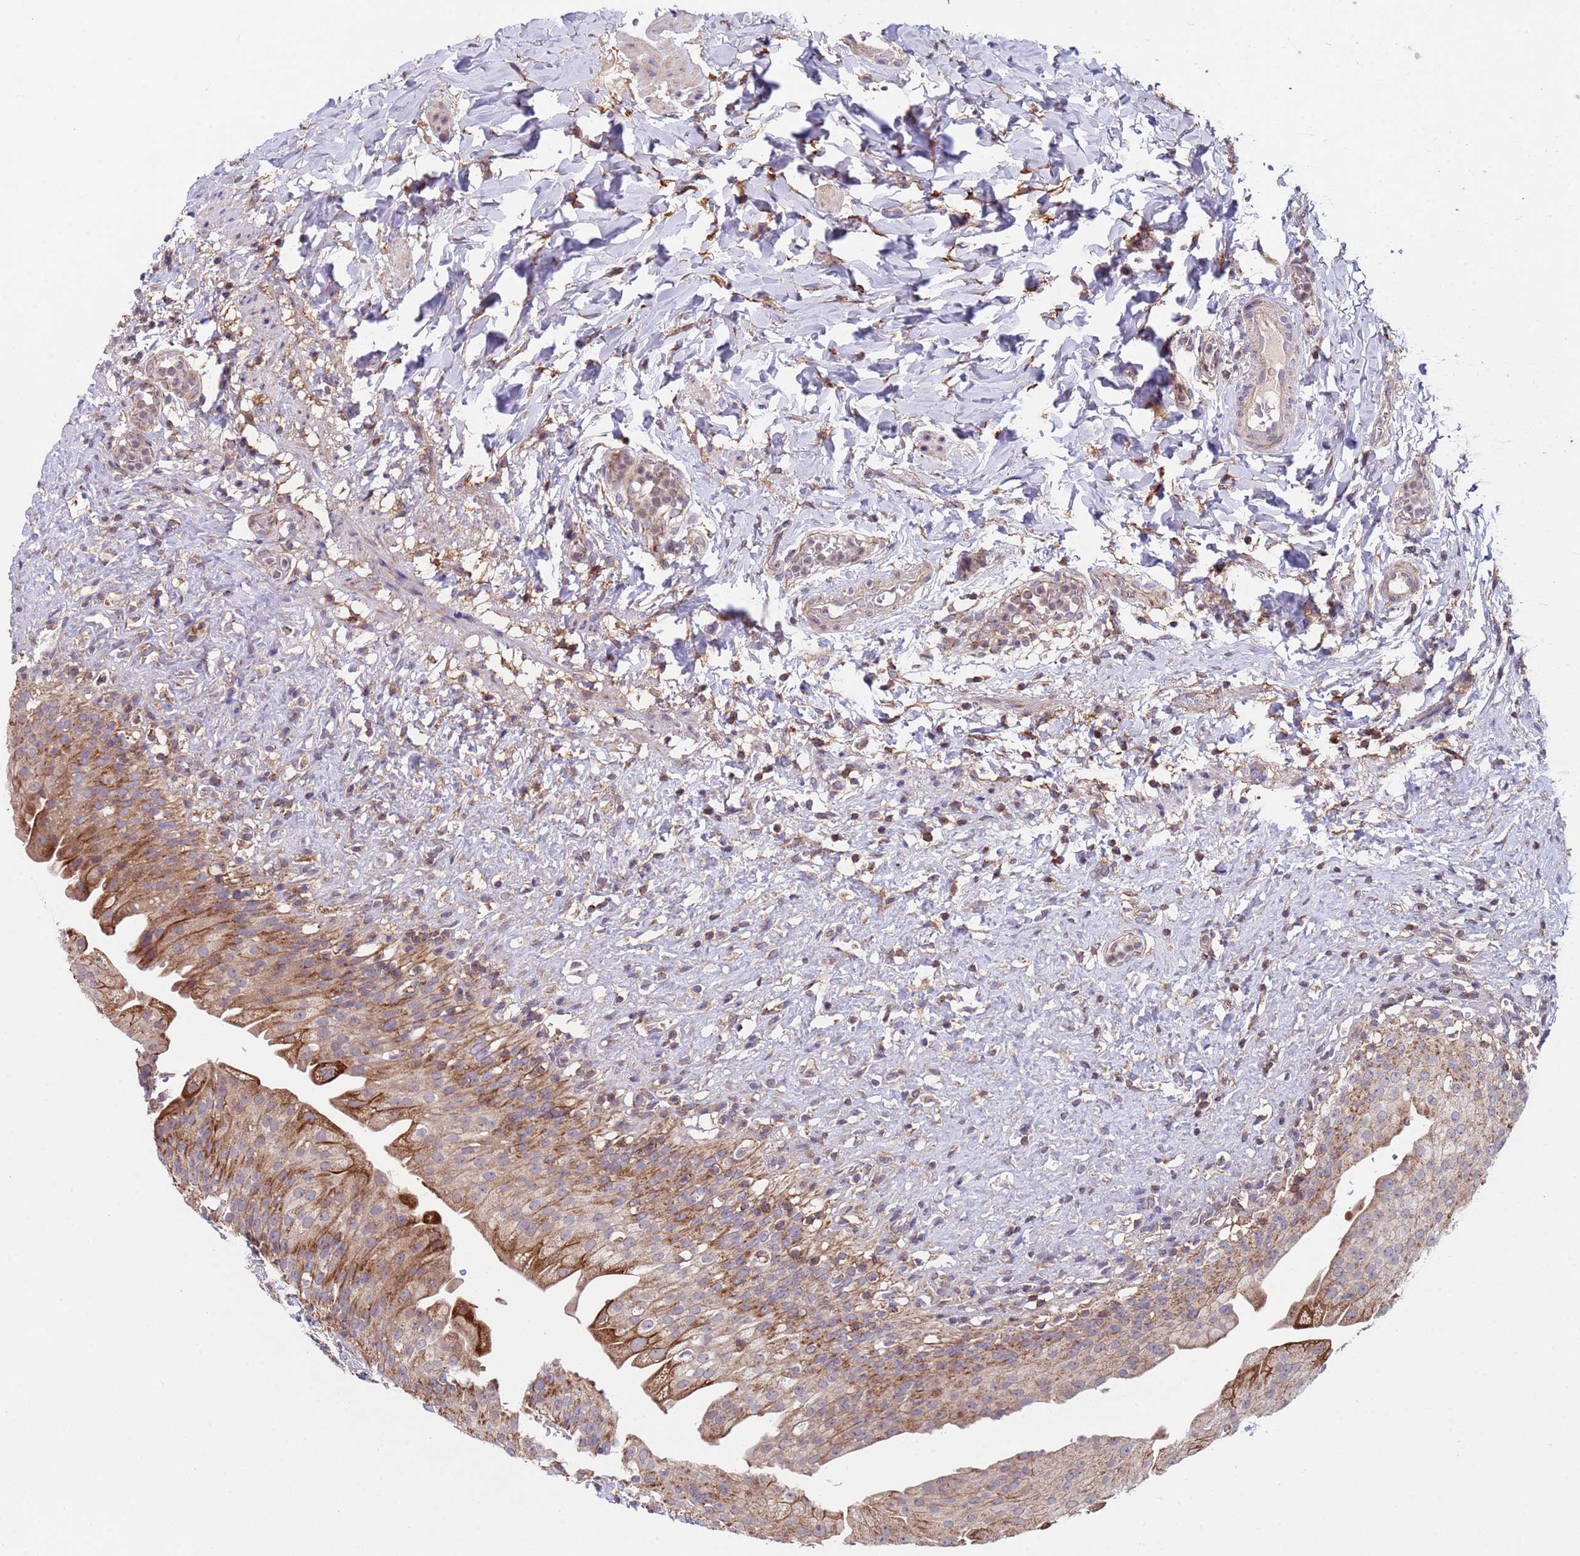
{"staining": {"intensity": "strong", "quantity": "25%-75%", "location": "cytoplasmic/membranous"}, "tissue": "urinary bladder", "cell_type": "Urothelial cells", "image_type": "normal", "snomed": [{"axis": "morphology", "description": "Normal tissue, NOS"}, {"axis": "topography", "description": "Urinary bladder"}], "caption": "A brown stain highlights strong cytoplasmic/membranous expression of a protein in urothelial cells of unremarkable urinary bladder.", "gene": "ACAD8", "patient": {"sex": "female", "age": 27}}